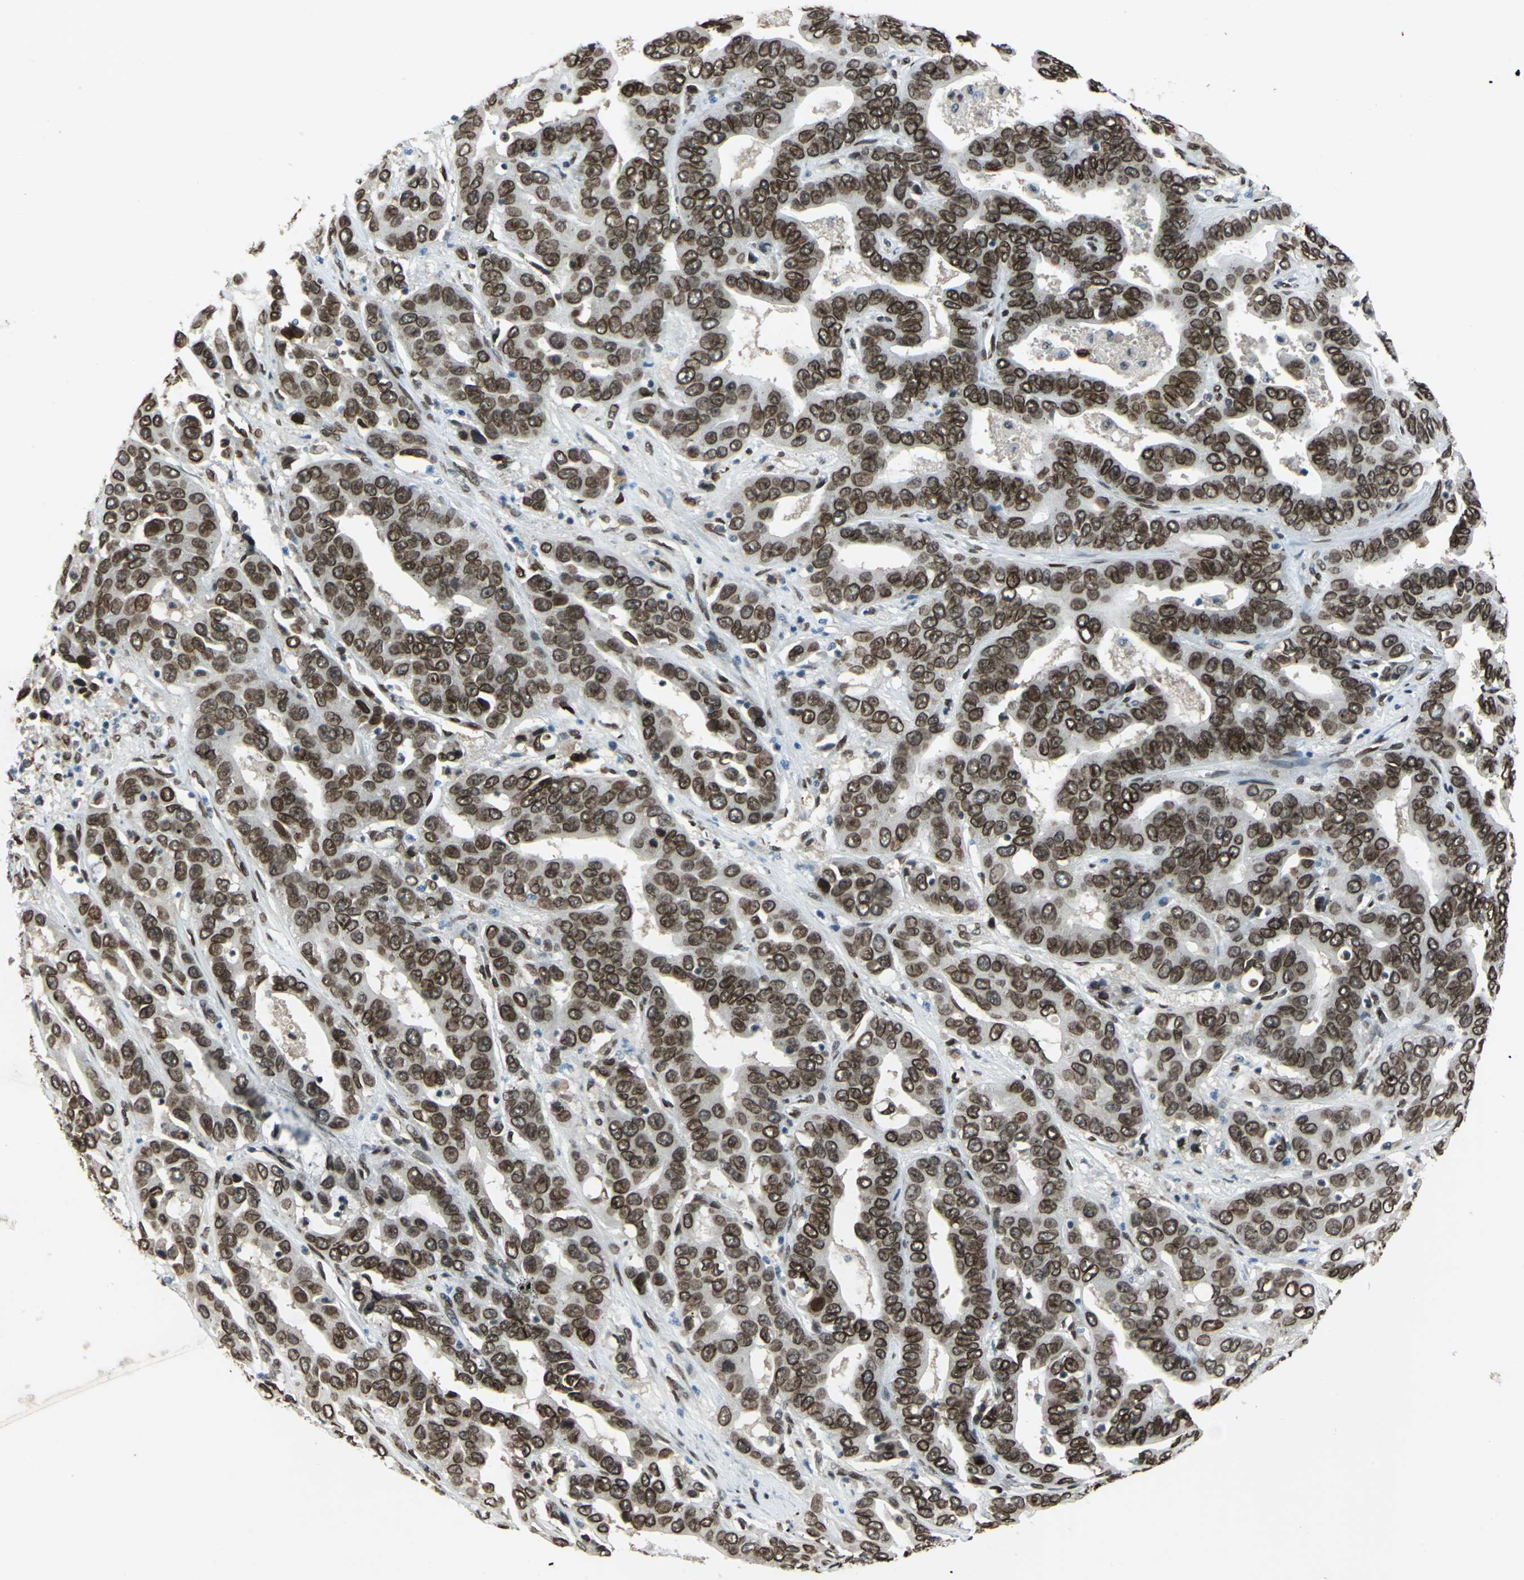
{"staining": {"intensity": "strong", "quantity": ">75%", "location": "cytoplasmic/membranous,nuclear"}, "tissue": "liver cancer", "cell_type": "Tumor cells", "image_type": "cancer", "snomed": [{"axis": "morphology", "description": "Cholangiocarcinoma"}, {"axis": "topography", "description": "Liver"}], "caption": "An image of human cholangiocarcinoma (liver) stained for a protein reveals strong cytoplasmic/membranous and nuclear brown staining in tumor cells.", "gene": "ISY1", "patient": {"sex": "female", "age": 52}}